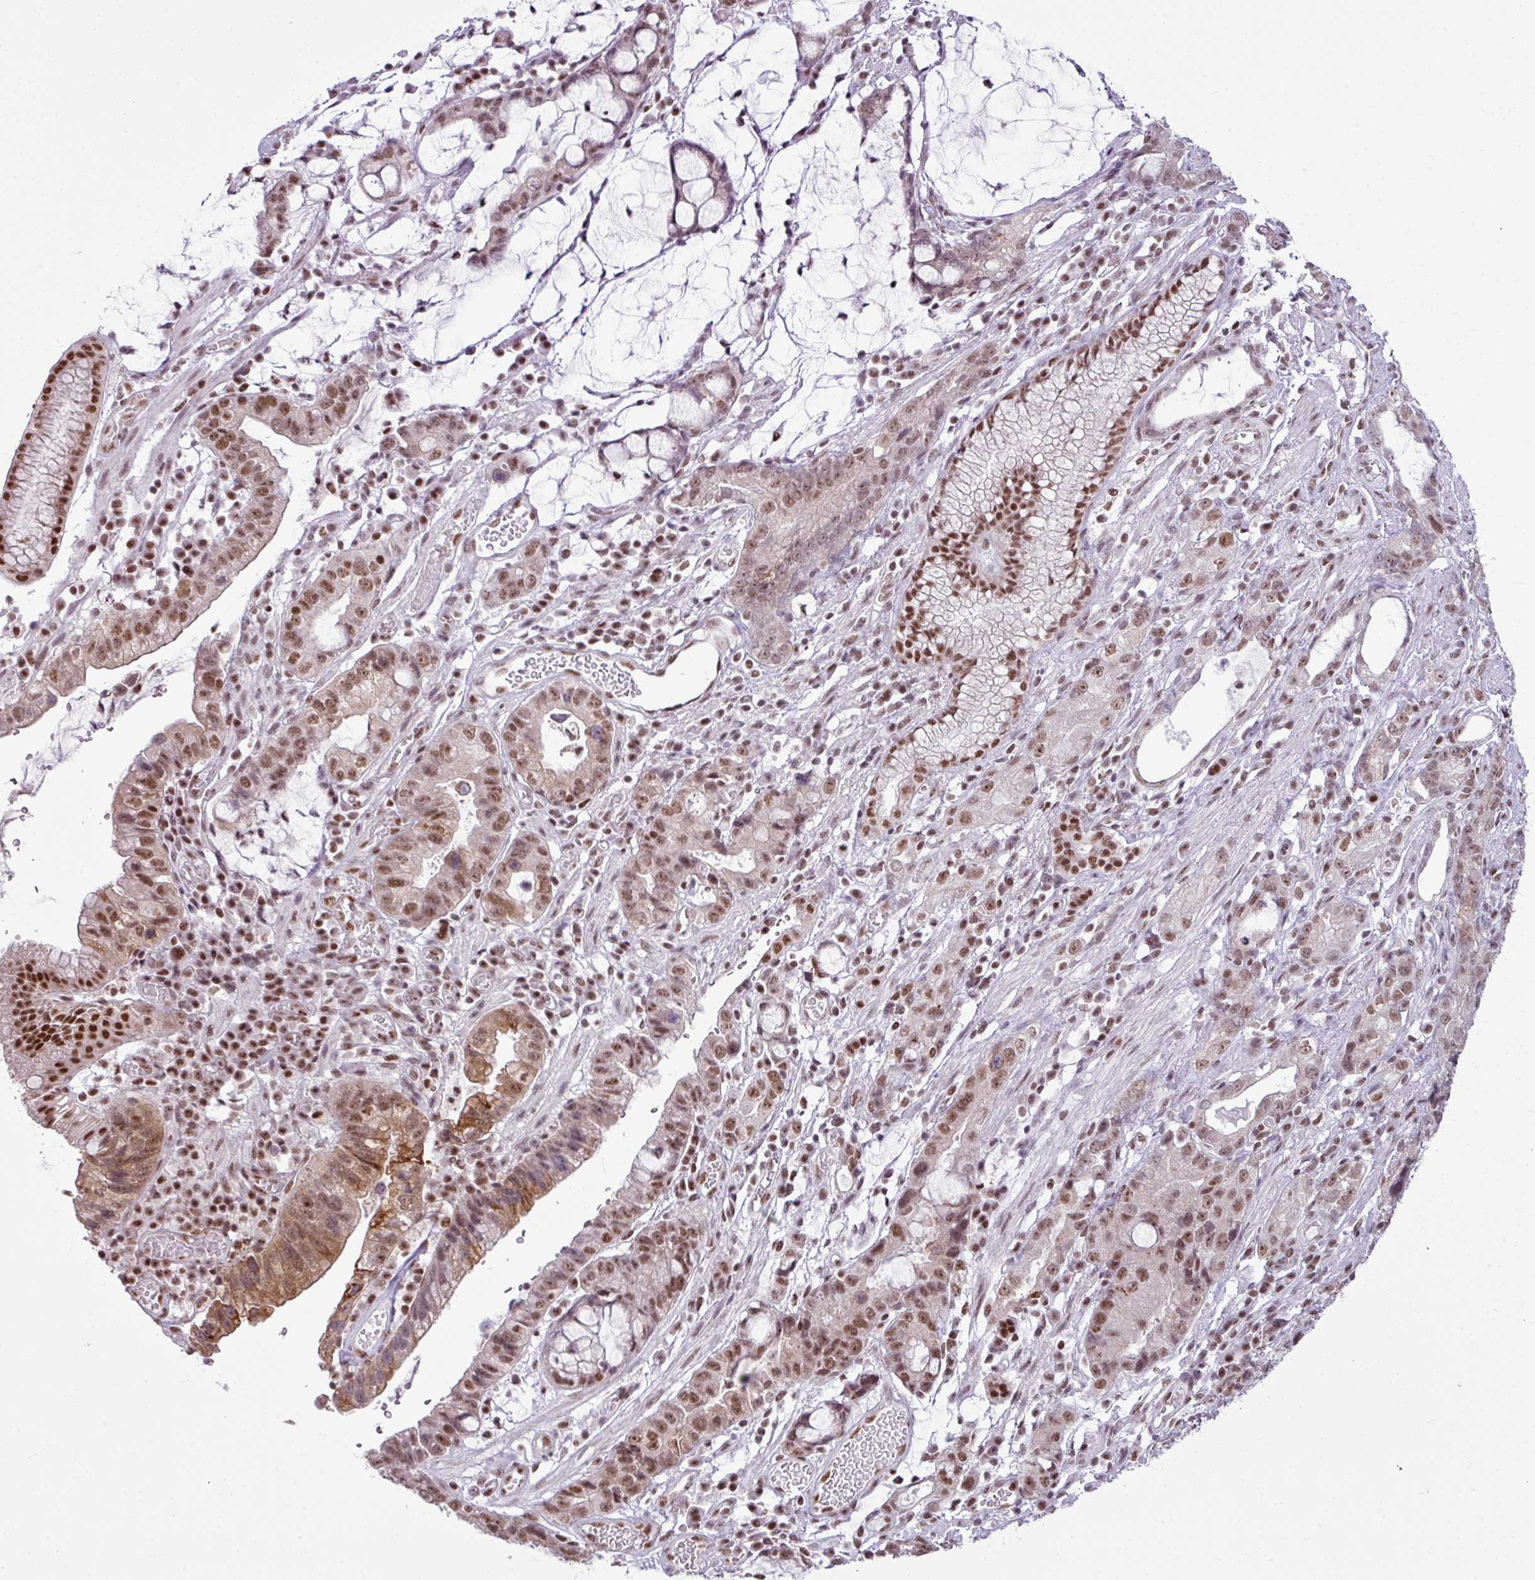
{"staining": {"intensity": "moderate", "quantity": ">75%", "location": "nuclear"}, "tissue": "stomach cancer", "cell_type": "Tumor cells", "image_type": "cancer", "snomed": [{"axis": "morphology", "description": "Adenocarcinoma, NOS"}, {"axis": "topography", "description": "Stomach"}], "caption": "Immunohistochemical staining of human adenocarcinoma (stomach) exhibits moderate nuclear protein staining in approximately >75% of tumor cells. Ihc stains the protein in brown and the nuclei are stained blue.", "gene": "ARL6IP4", "patient": {"sex": "male", "age": 55}}